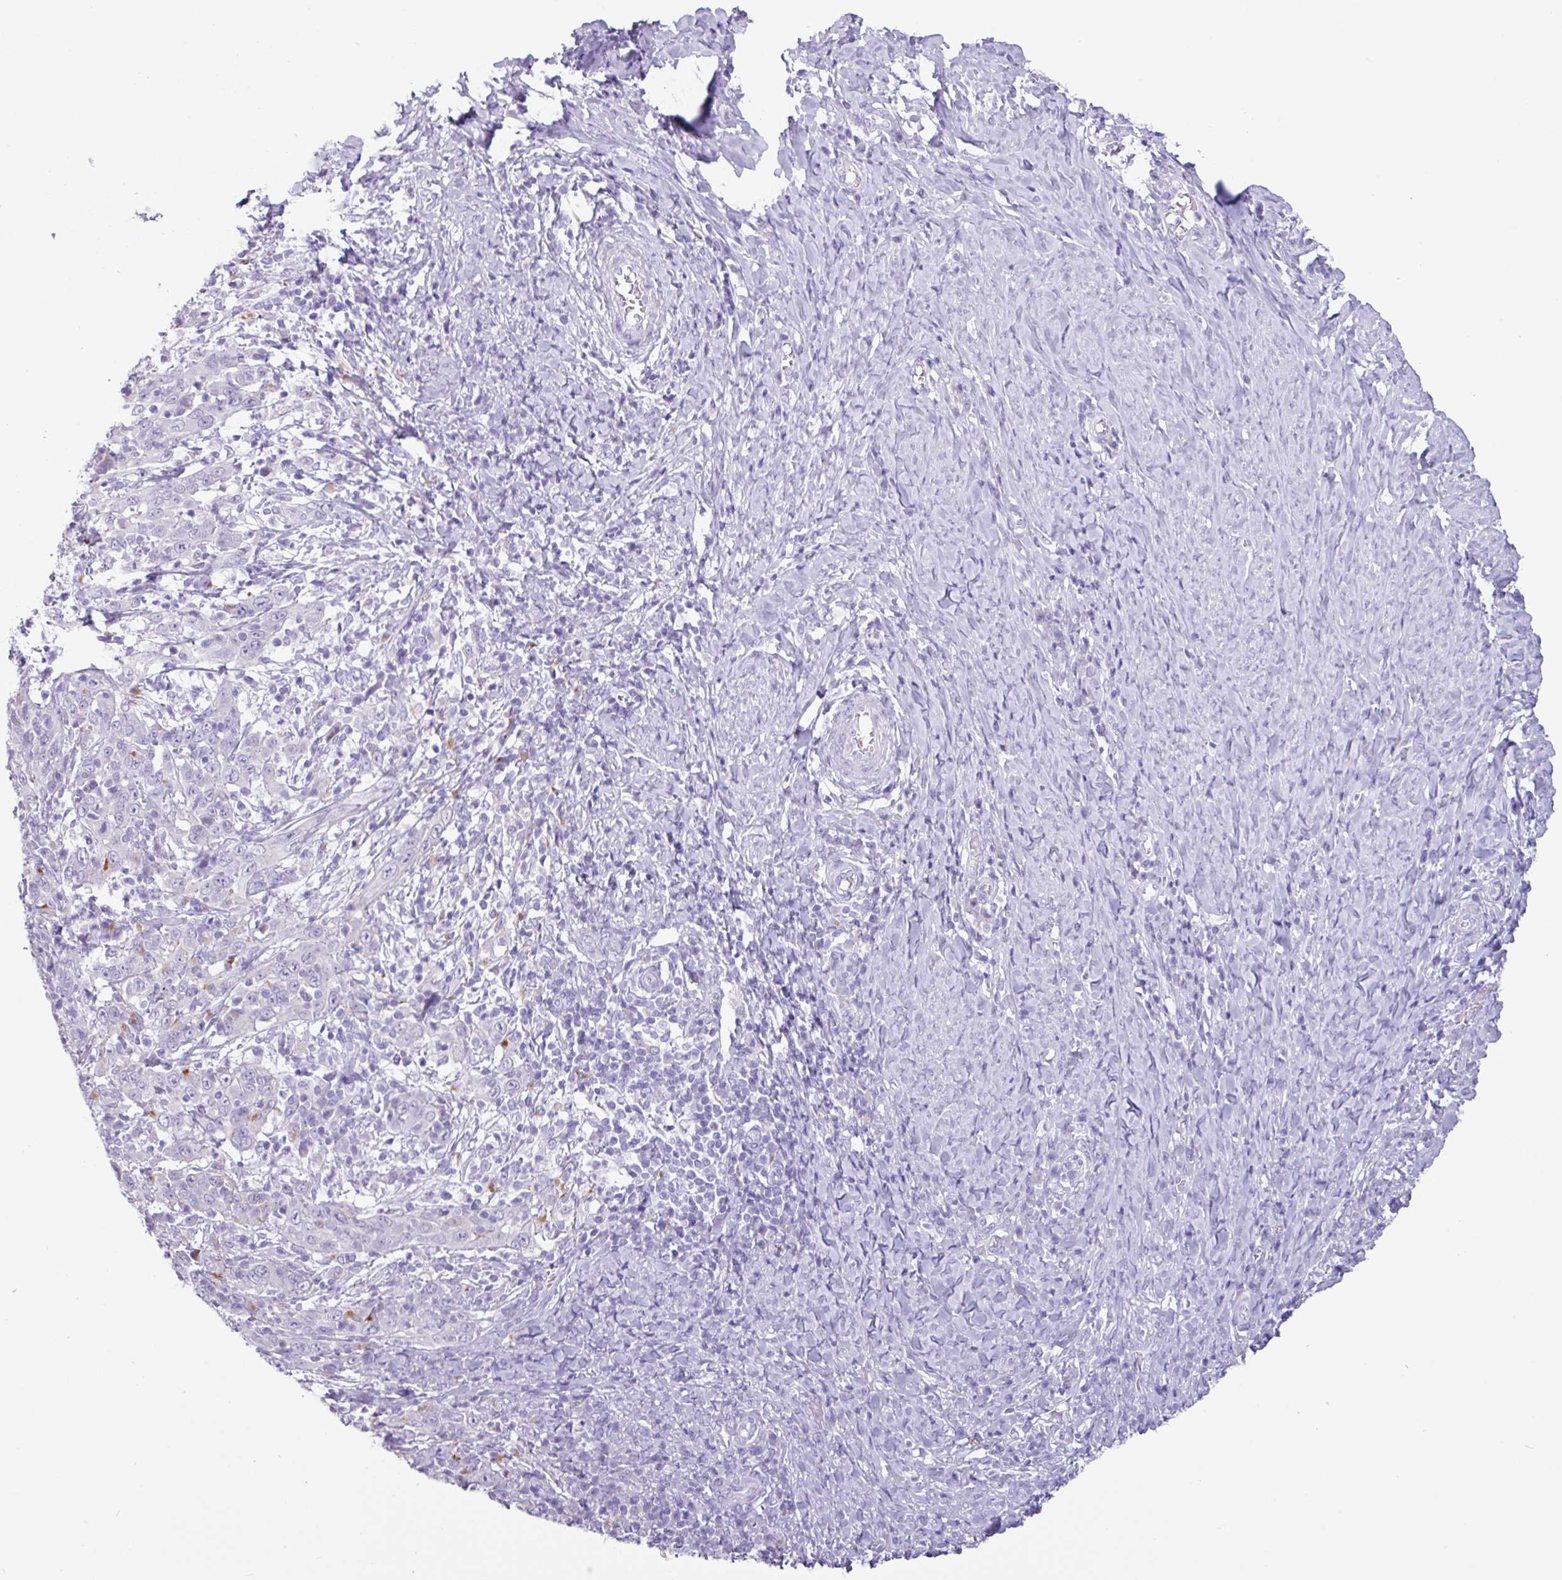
{"staining": {"intensity": "negative", "quantity": "none", "location": "none"}, "tissue": "cervical cancer", "cell_type": "Tumor cells", "image_type": "cancer", "snomed": [{"axis": "morphology", "description": "Squamous cell carcinoma, NOS"}, {"axis": "topography", "description": "Cervix"}], "caption": "High magnification brightfield microscopy of cervical cancer (squamous cell carcinoma) stained with DAB (brown) and counterstained with hematoxylin (blue): tumor cells show no significant staining.", "gene": "NCCRP1", "patient": {"sex": "female", "age": 46}}